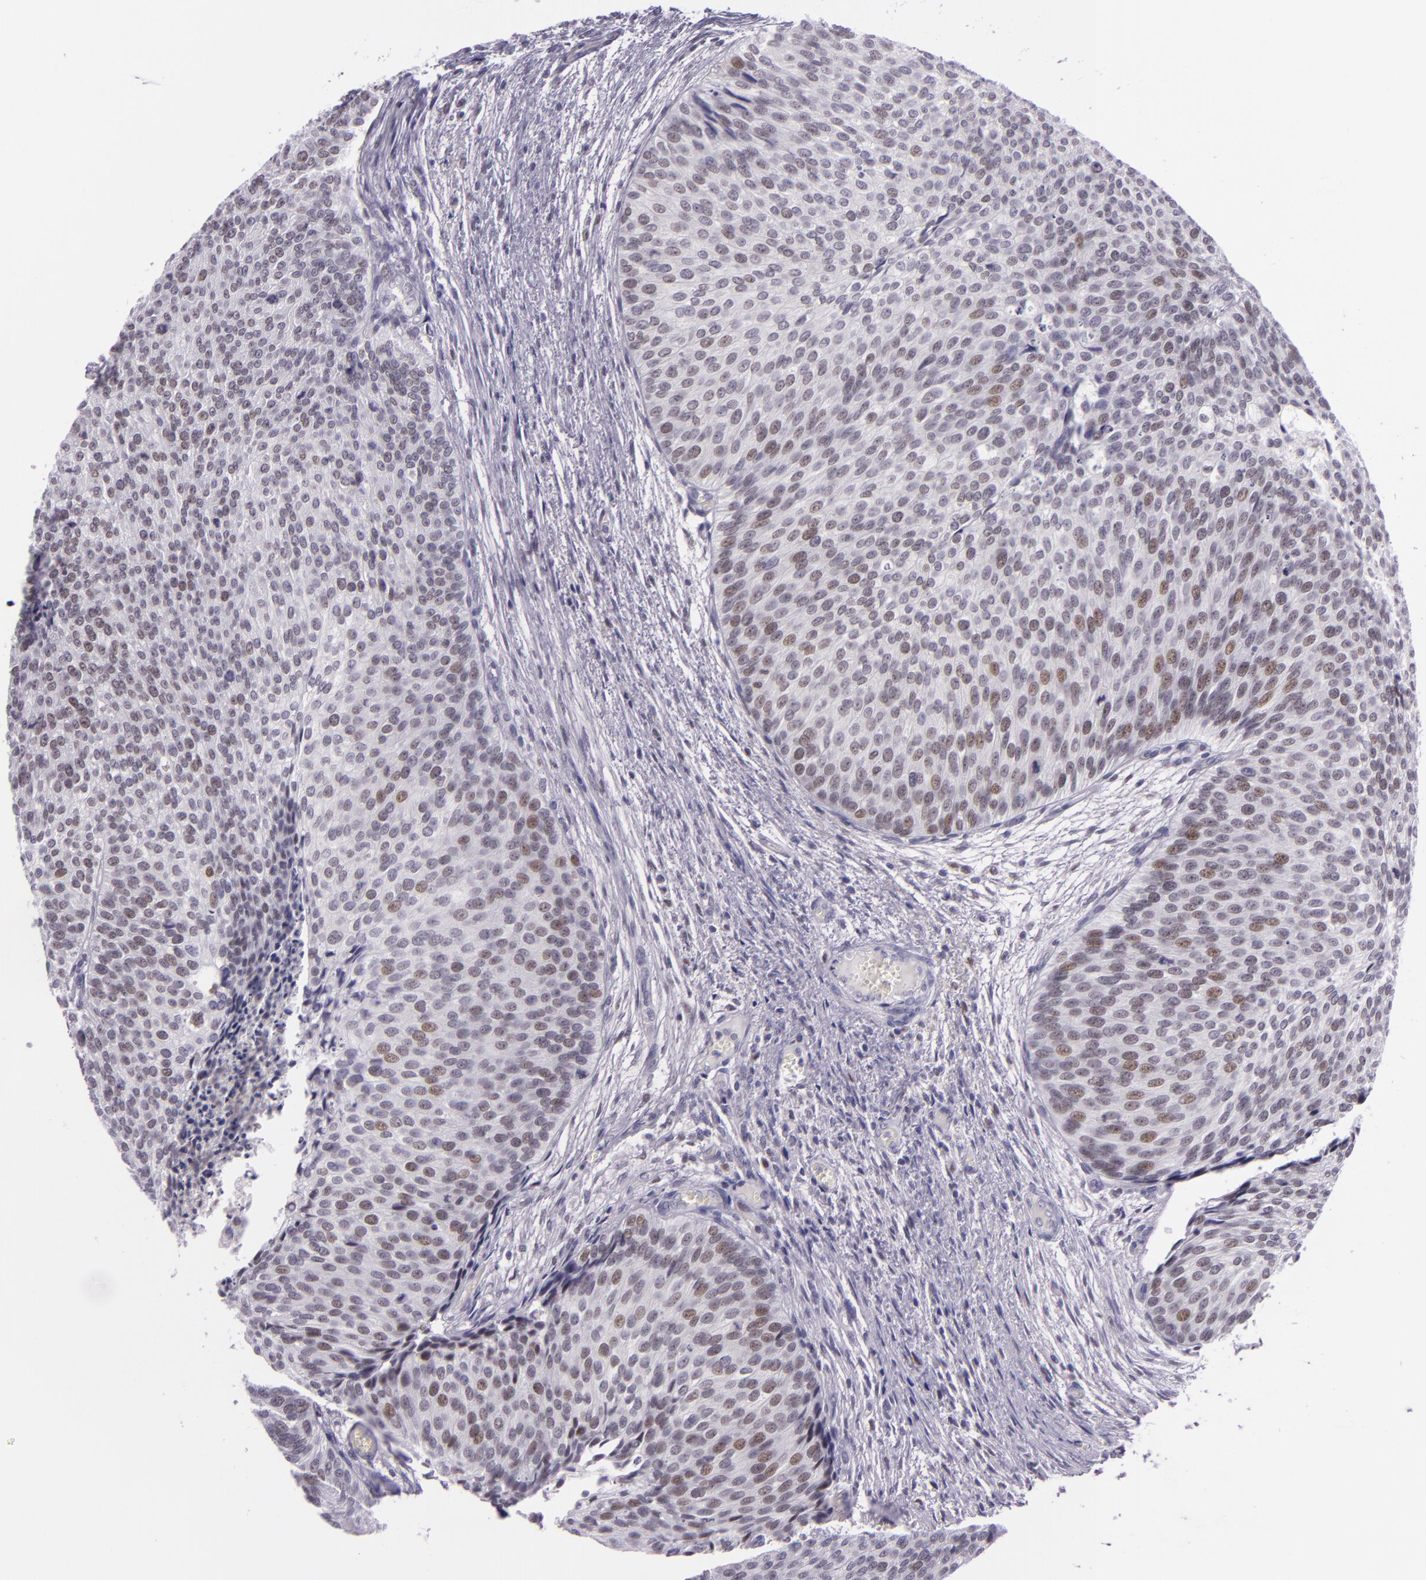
{"staining": {"intensity": "weak", "quantity": "25%-75%", "location": "nuclear"}, "tissue": "urothelial cancer", "cell_type": "Tumor cells", "image_type": "cancer", "snomed": [{"axis": "morphology", "description": "Urothelial carcinoma, Low grade"}, {"axis": "topography", "description": "Urinary bladder"}], "caption": "Urothelial cancer stained with DAB (3,3'-diaminobenzidine) immunohistochemistry exhibits low levels of weak nuclear positivity in approximately 25%-75% of tumor cells. (Brightfield microscopy of DAB IHC at high magnification).", "gene": "CHEK2", "patient": {"sex": "male", "age": 84}}